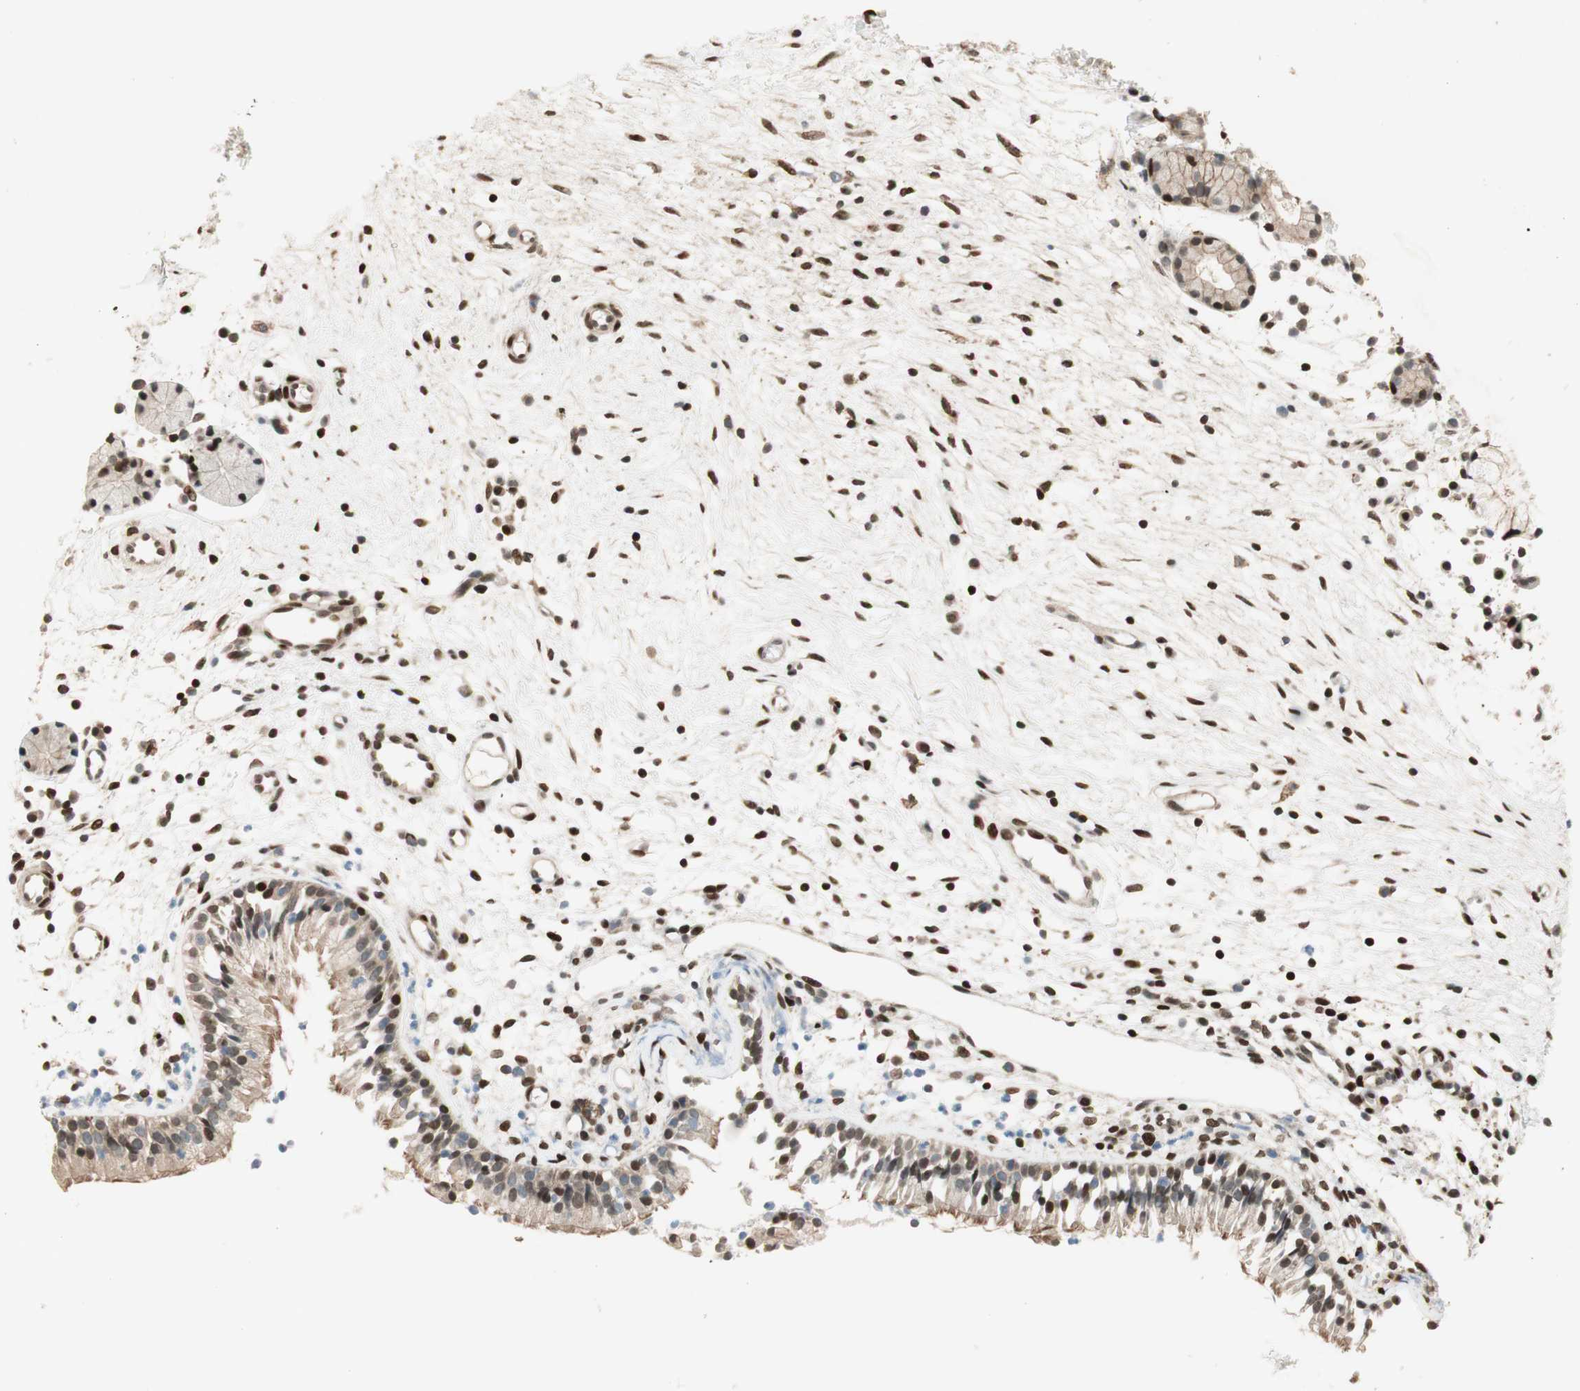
{"staining": {"intensity": "moderate", "quantity": ">75%", "location": "cytoplasmic/membranous,nuclear"}, "tissue": "nasopharynx", "cell_type": "Respiratory epithelial cells", "image_type": "normal", "snomed": [{"axis": "morphology", "description": "Normal tissue, NOS"}, {"axis": "topography", "description": "Nasopharynx"}], "caption": "IHC (DAB) staining of normal human nasopharynx shows moderate cytoplasmic/membranous,nuclear protein positivity in about >75% of respiratory epithelial cells.", "gene": "BIN1", "patient": {"sex": "male", "age": 21}}